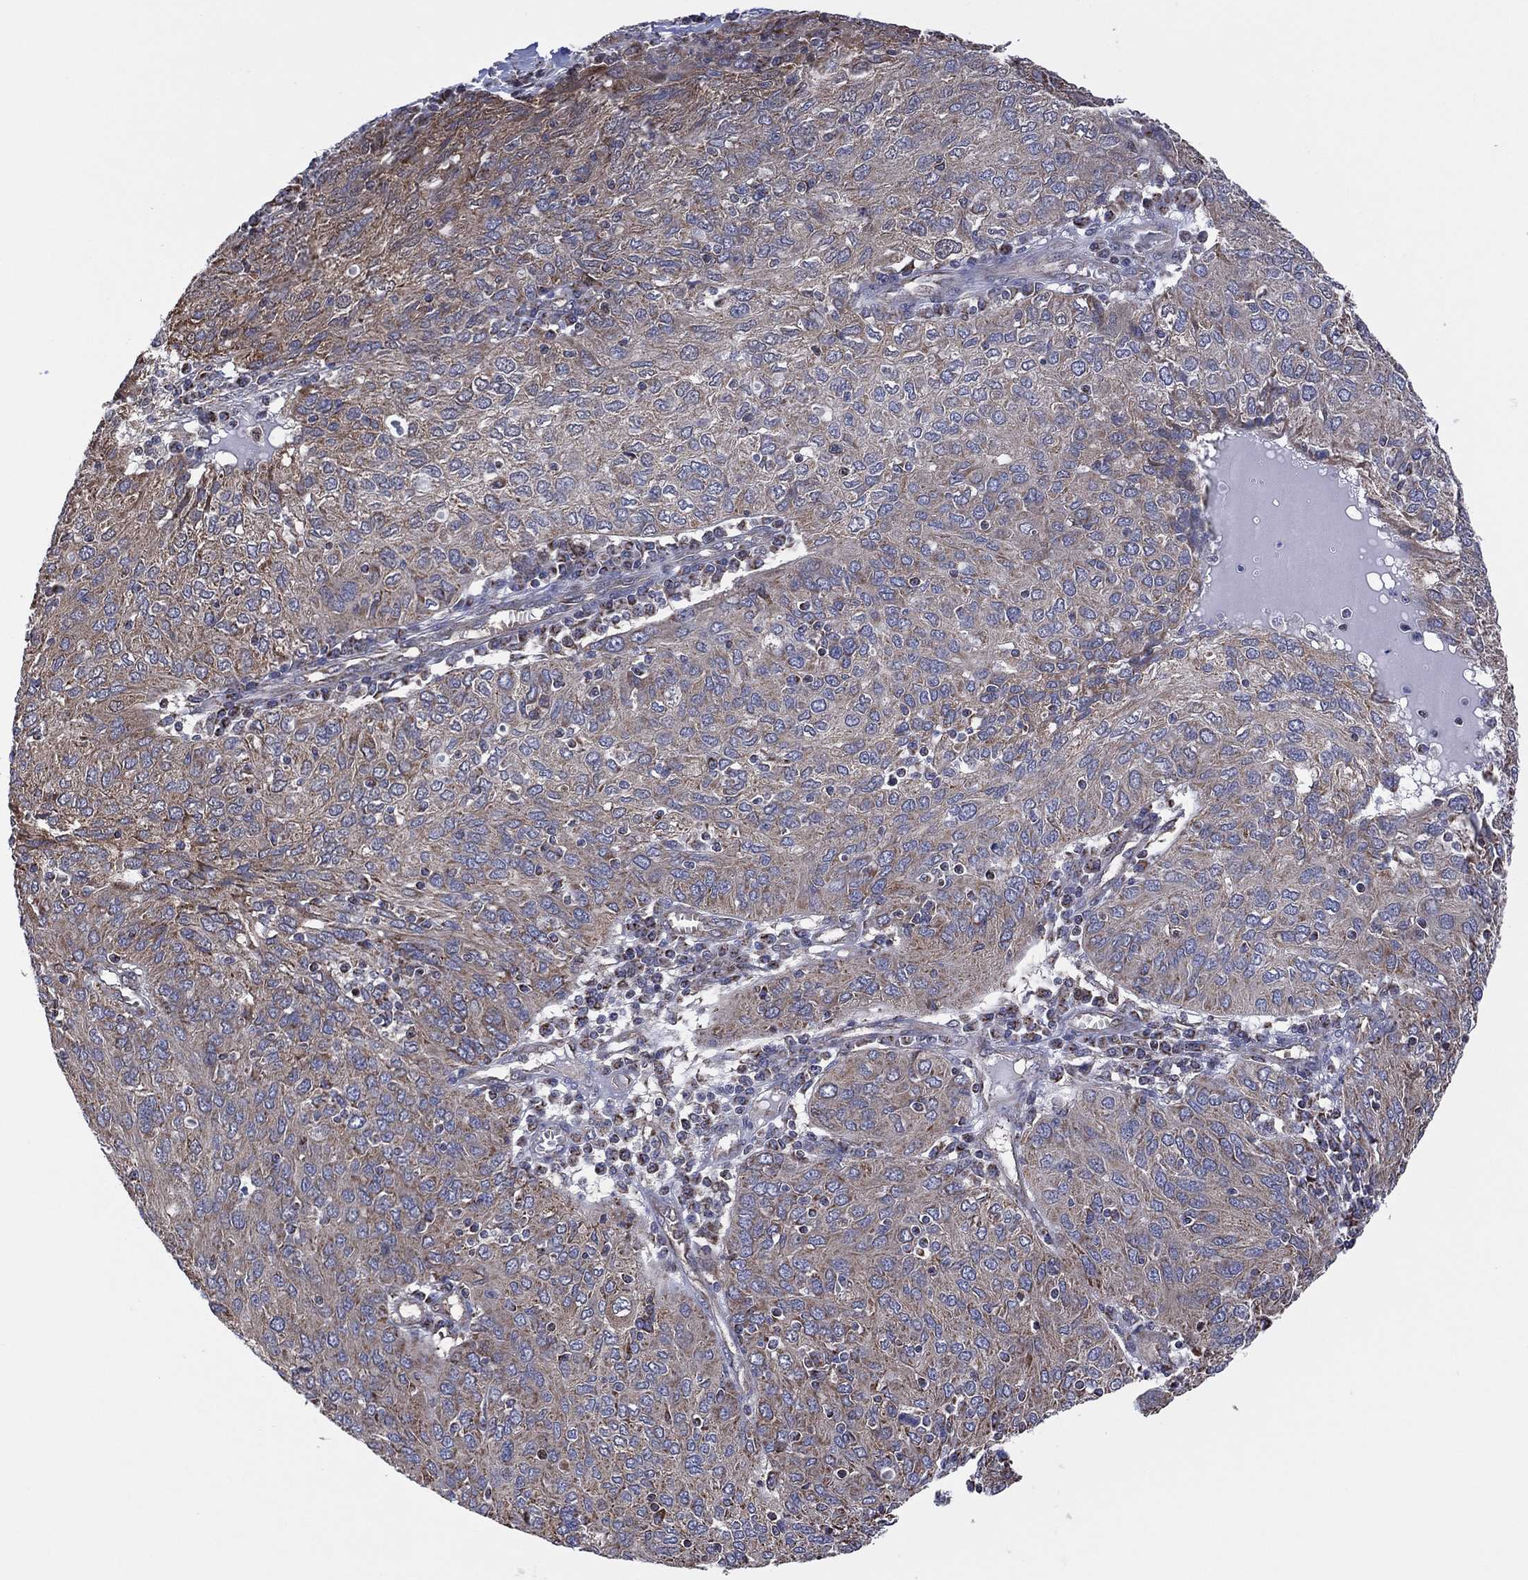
{"staining": {"intensity": "weak", "quantity": "<25%", "location": "cytoplasmic/membranous"}, "tissue": "ovarian cancer", "cell_type": "Tumor cells", "image_type": "cancer", "snomed": [{"axis": "morphology", "description": "Carcinoma, endometroid"}, {"axis": "topography", "description": "Ovary"}], "caption": "The image displays no staining of tumor cells in ovarian cancer.", "gene": "PIDD1", "patient": {"sex": "female", "age": 50}}